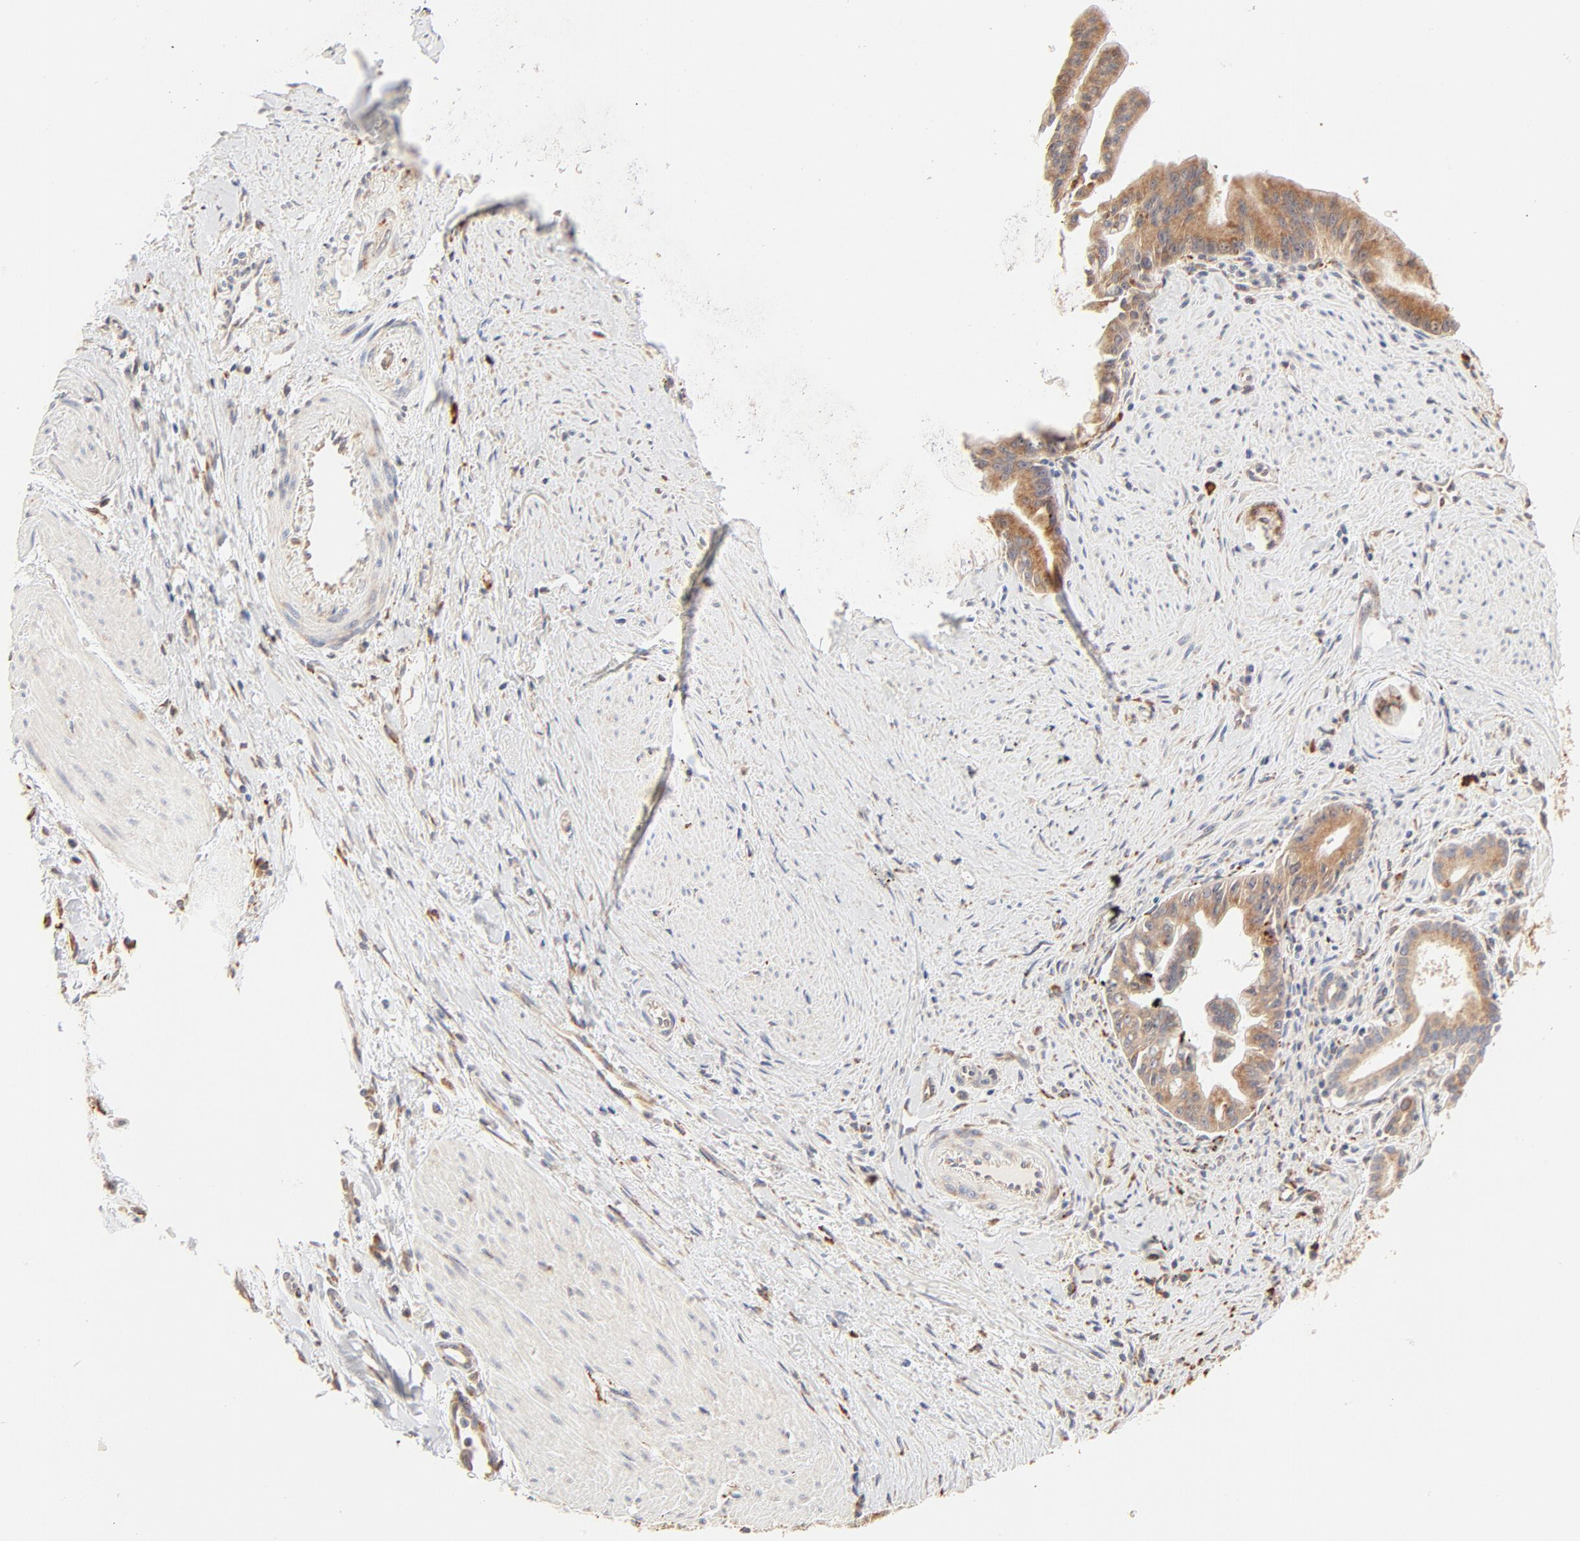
{"staining": {"intensity": "moderate", "quantity": ">75%", "location": "cytoplasmic/membranous"}, "tissue": "pancreatic cancer", "cell_type": "Tumor cells", "image_type": "cancer", "snomed": [{"axis": "morphology", "description": "Adenocarcinoma, NOS"}, {"axis": "topography", "description": "Pancreas"}], "caption": "Immunohistochemistry (IHC) staining of pancreatic cancer, which exhibits medium levels of moderate cytoplasmic/membranous staining in about >75% of tumor cells indicating moderate cytoplasmic/membranous protein expression. The staining was performed using DAB (brown) for protein detection and nuclei were counterstained in hematoxylin (blue).", "gene": "PARP12", "patient": {"sex": "male", "age": 59}}